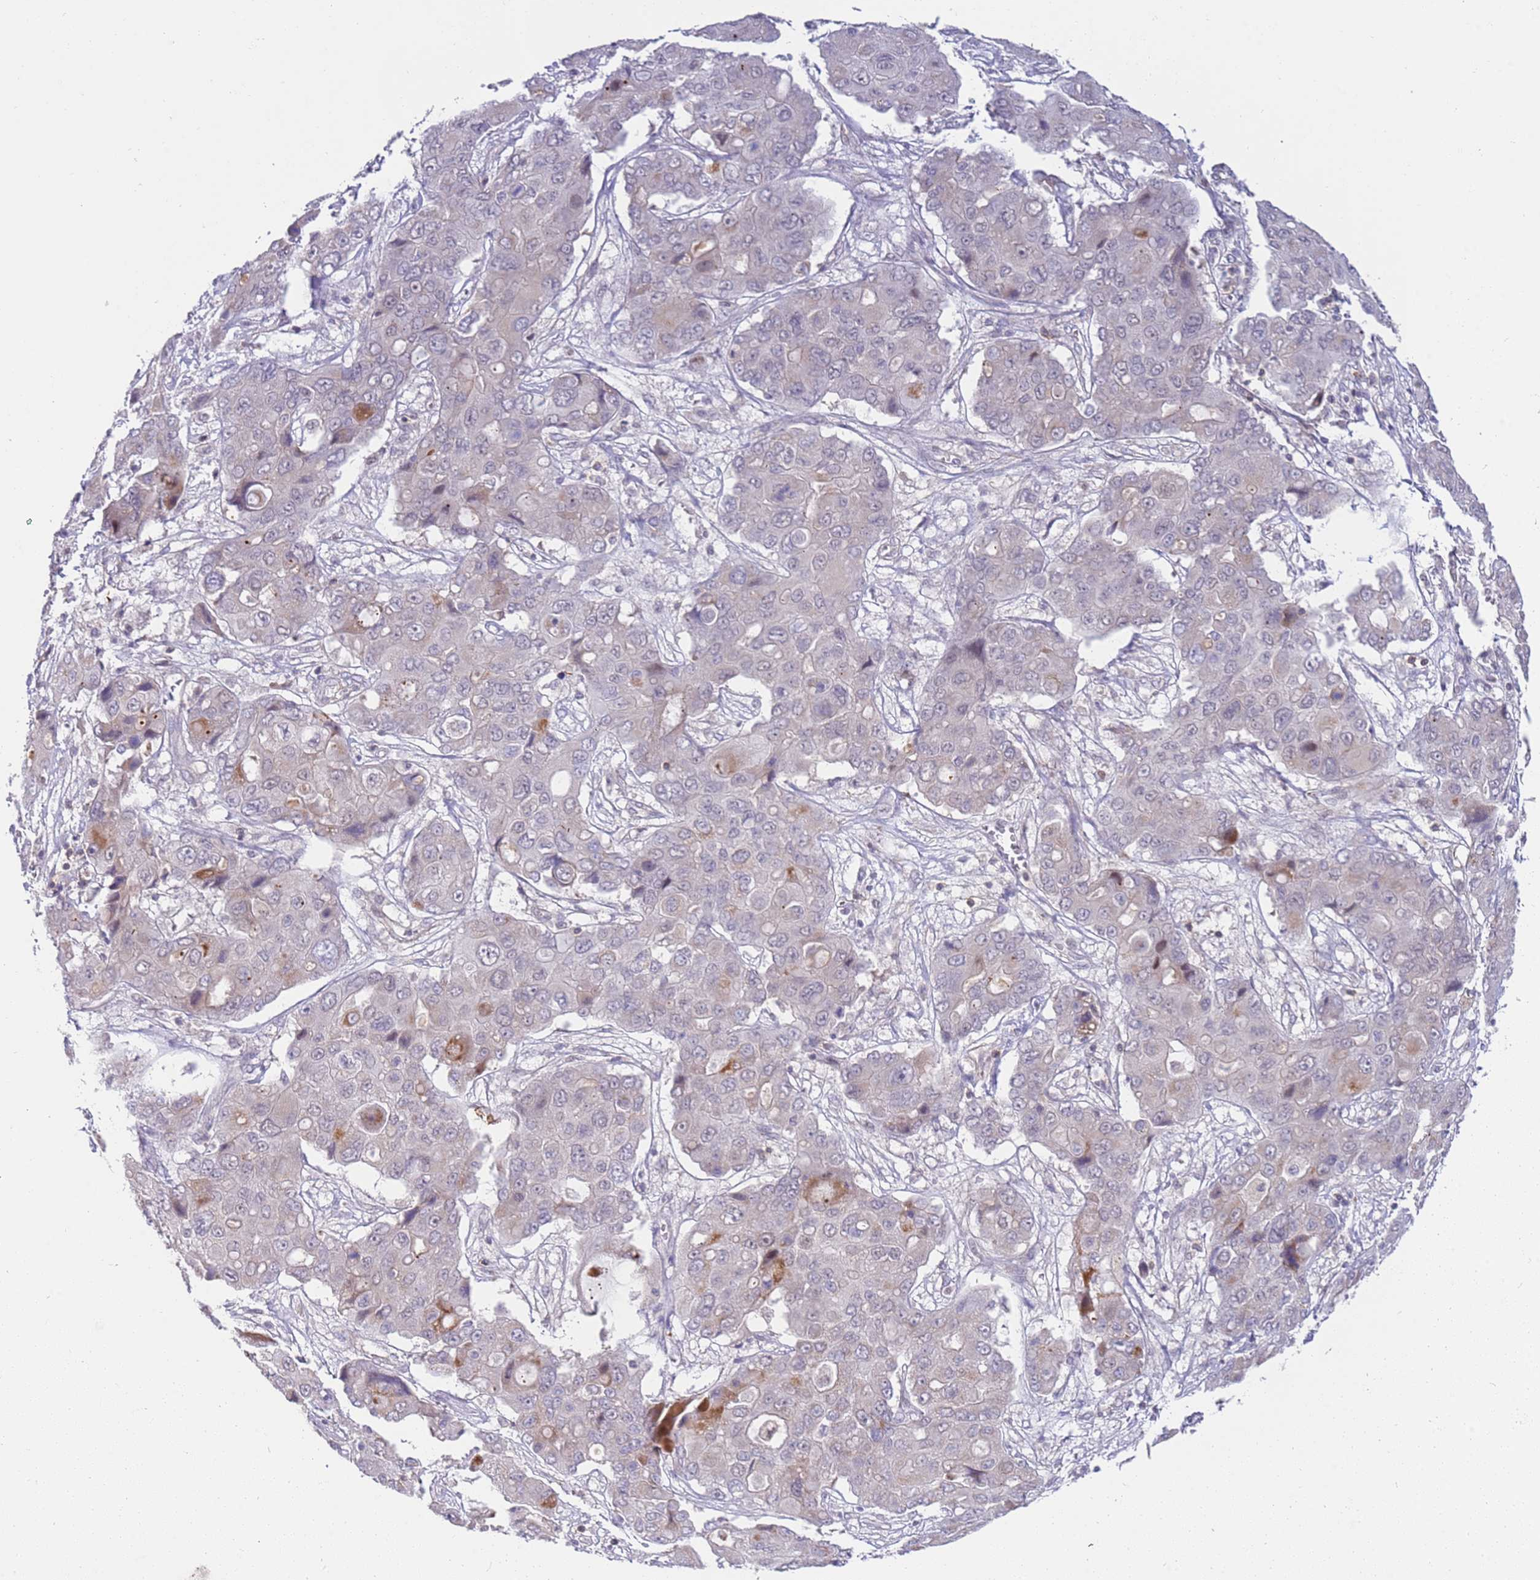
{"staining": {"intensity": "negative", "quantity": "none", "location": "none"}, "tissue": "liver cancer", "cell_type": "Tumor cells", "image_type": "cancer", "snomed": [{"axis": "morphology", "description": "Cholangiocarcinoma"}, {"axis": "topography", "description": "Liver"}], "caption": "DAB immunohistochemical staining of human liver cancer (cholangiocarcinoma) demonstrates no significant expression in tumor cells. The staining was performed using DAB (3,3'-diaminobenzidine) to visualize the protein expression in brown, while the nuclei were stained in blue with hematoxylin (Magnification: 20x).", "gene": "STK25", "patient": {"sex": "male", "age": 67}}